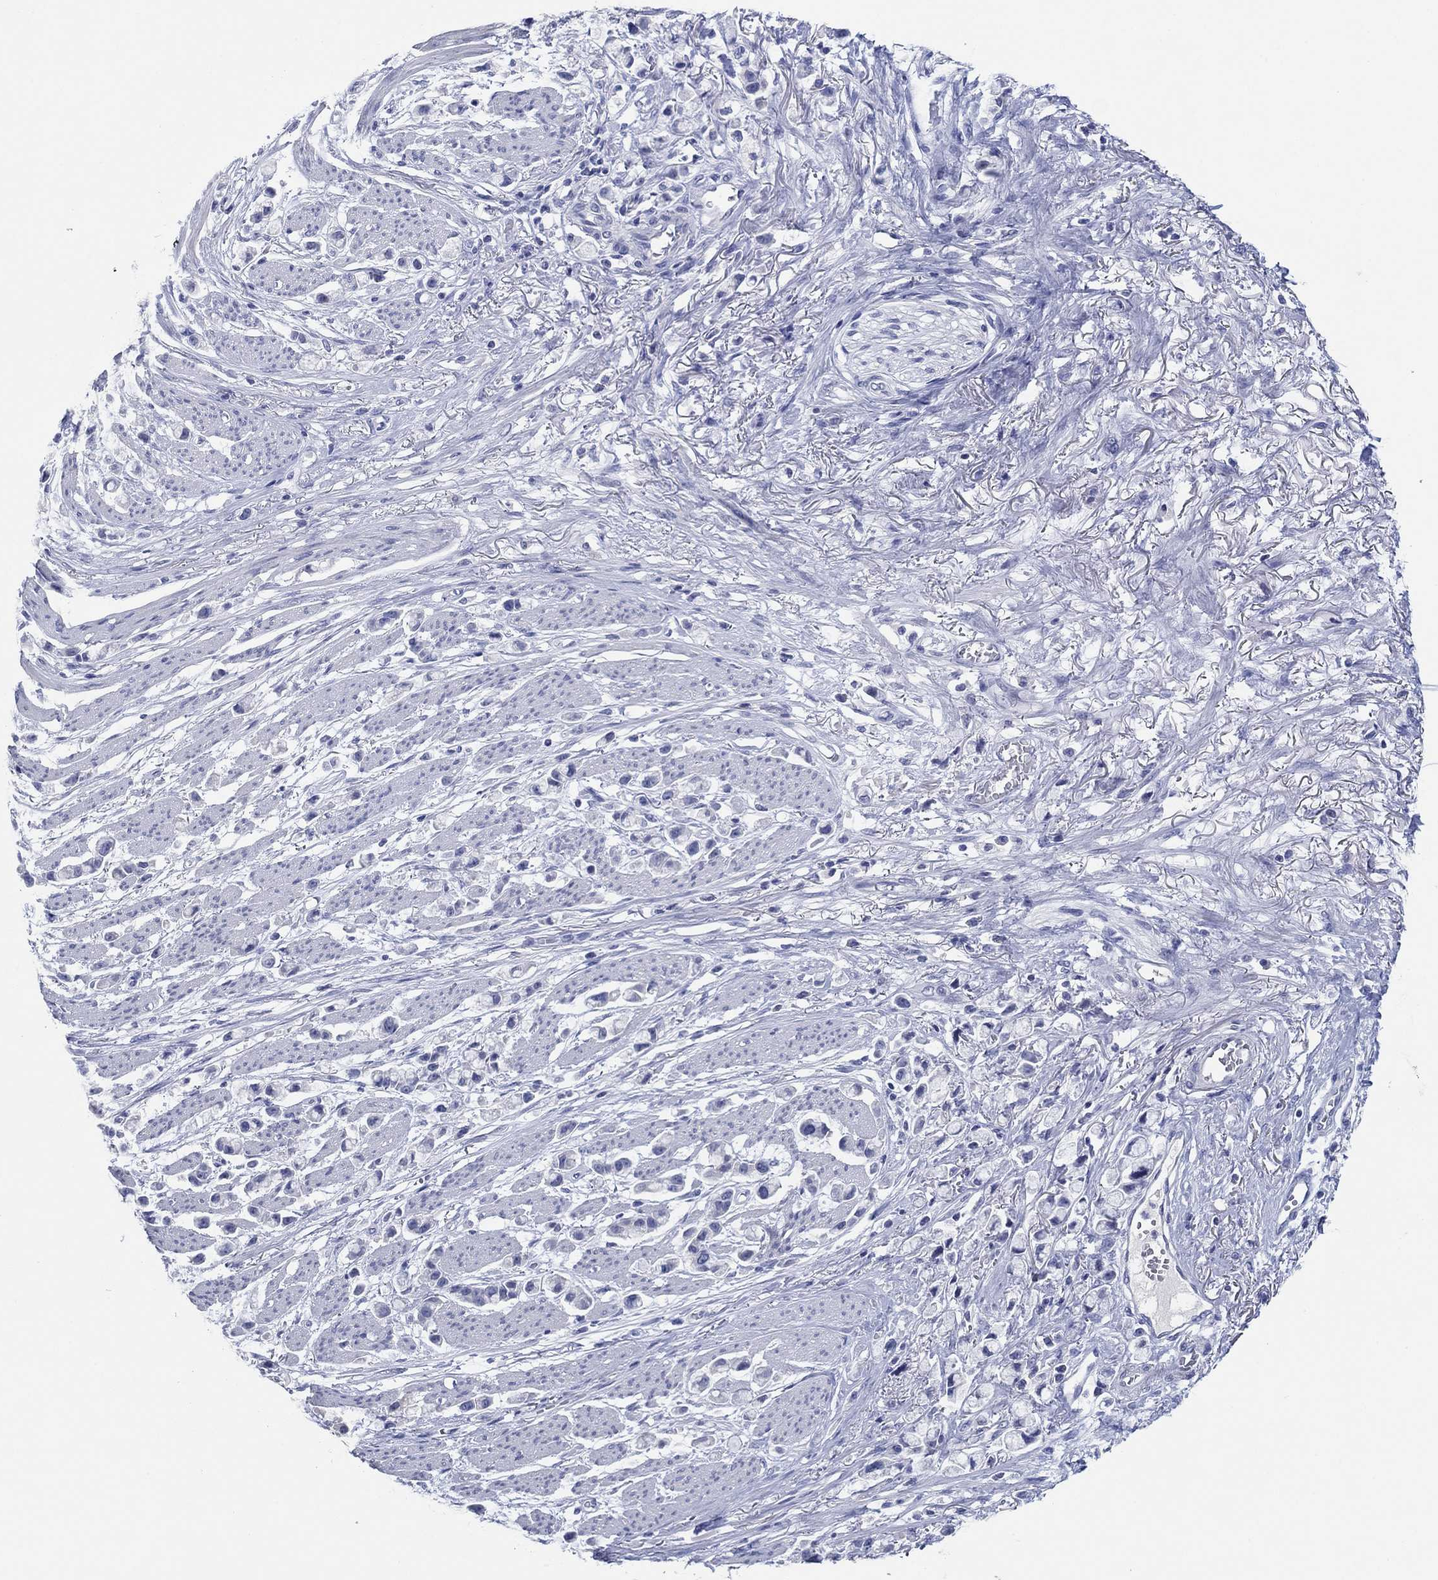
{"staining": {"intensity": "negative", "quantity": "none", "location": "none"}, "tissue": "stomach cancer", "cell_type": "Tumor cells", "image_type": "cancer", "snomed": [{"axis": "morphology", "description": "Adenocarcinoma, NOS"}, {"axis": "topography", "description": "Stomach"}], "caption": "Immunohistochemical staining of human adenocarcinoma (stomach) exhibits no significant staining in tumor cells.", "gene": "POU5F1", "patient": {"sex": "female", "age": 81}}